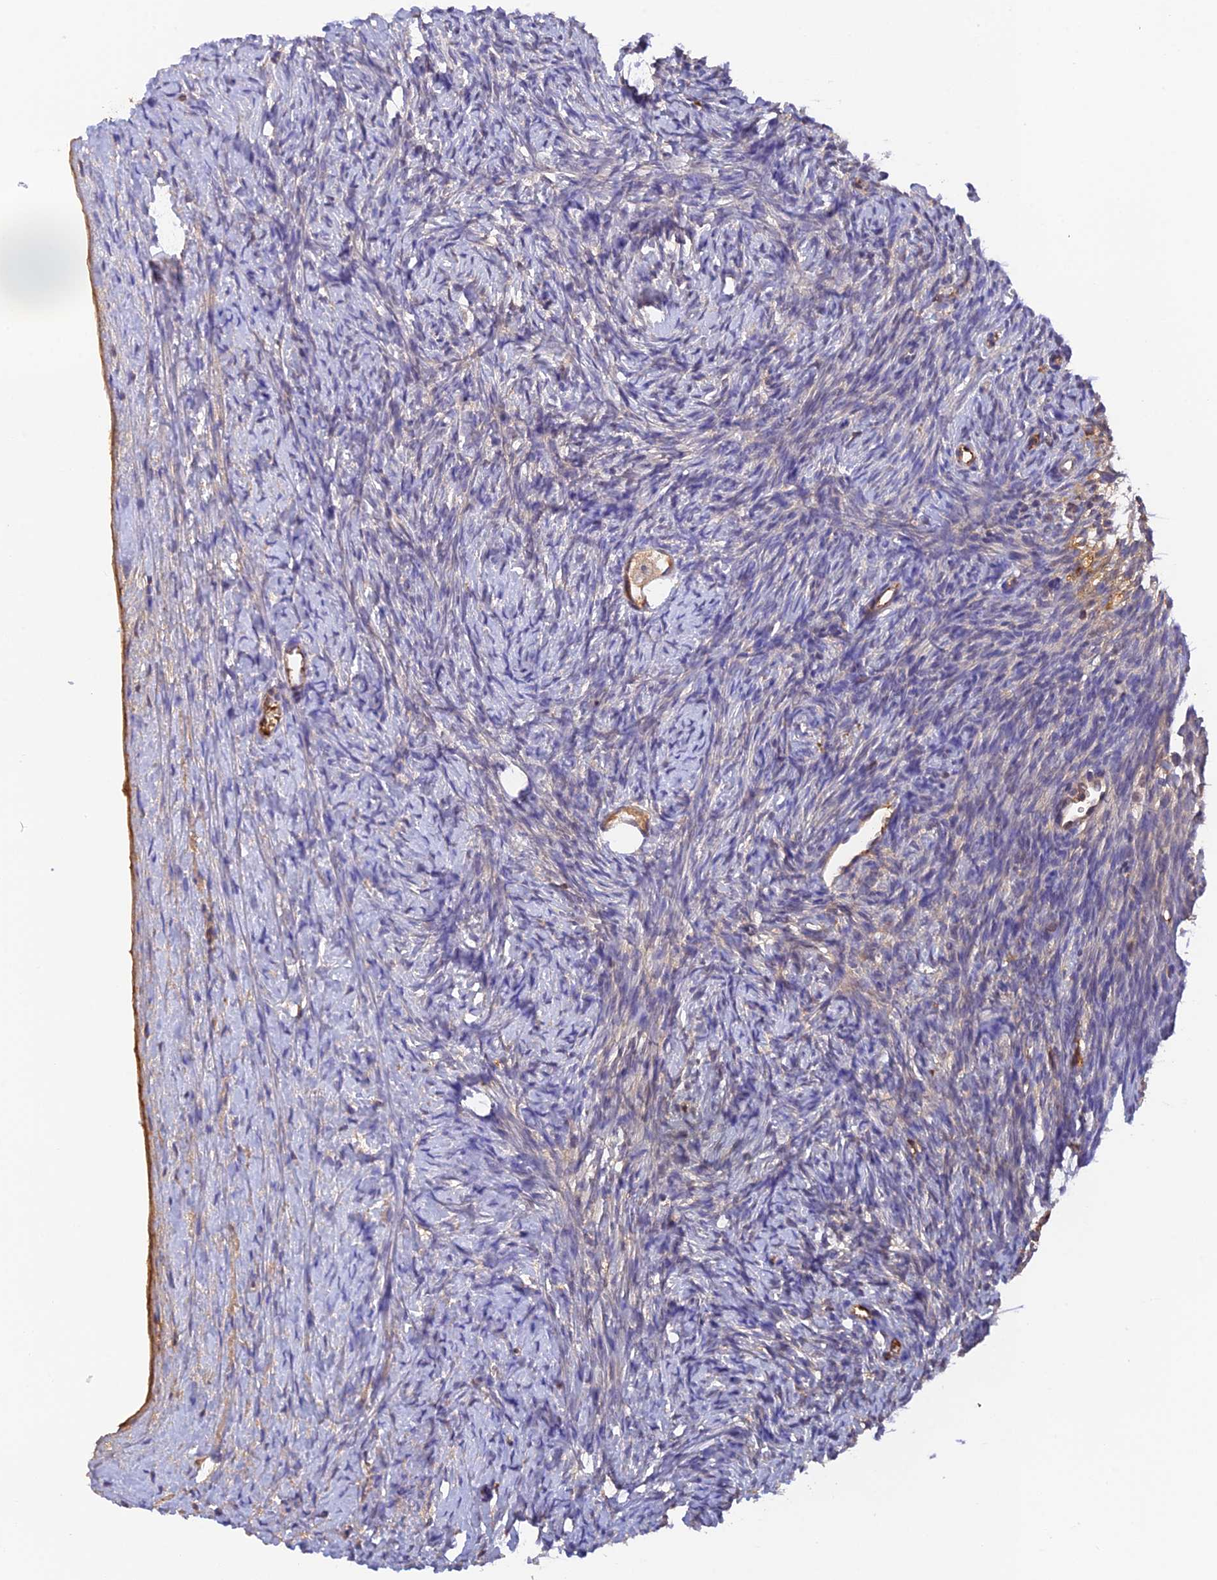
{"staining": {"intensity": "moderate", "quantity": ">75%", "location": "cytoplasmic/membranous"}, "tissue": "ovary", "cell_type": "Follicle cells", "image_type": "normal", "snomed": [{"axis": "morphology", "description": "Normal tissue, NOS"}, {"axis": "morphology", "description": "Developmental malformation"}, {"axis": "topography", "description": "Ovary"}], "caption": "This is a histology image of immunohistochemistry staining of normal ovary, which shows moderate expression in the cytoplasmic/membranous of follicle cells.", "gene": "HDHD2", "patient": {"sex": "female", "age": 39}}